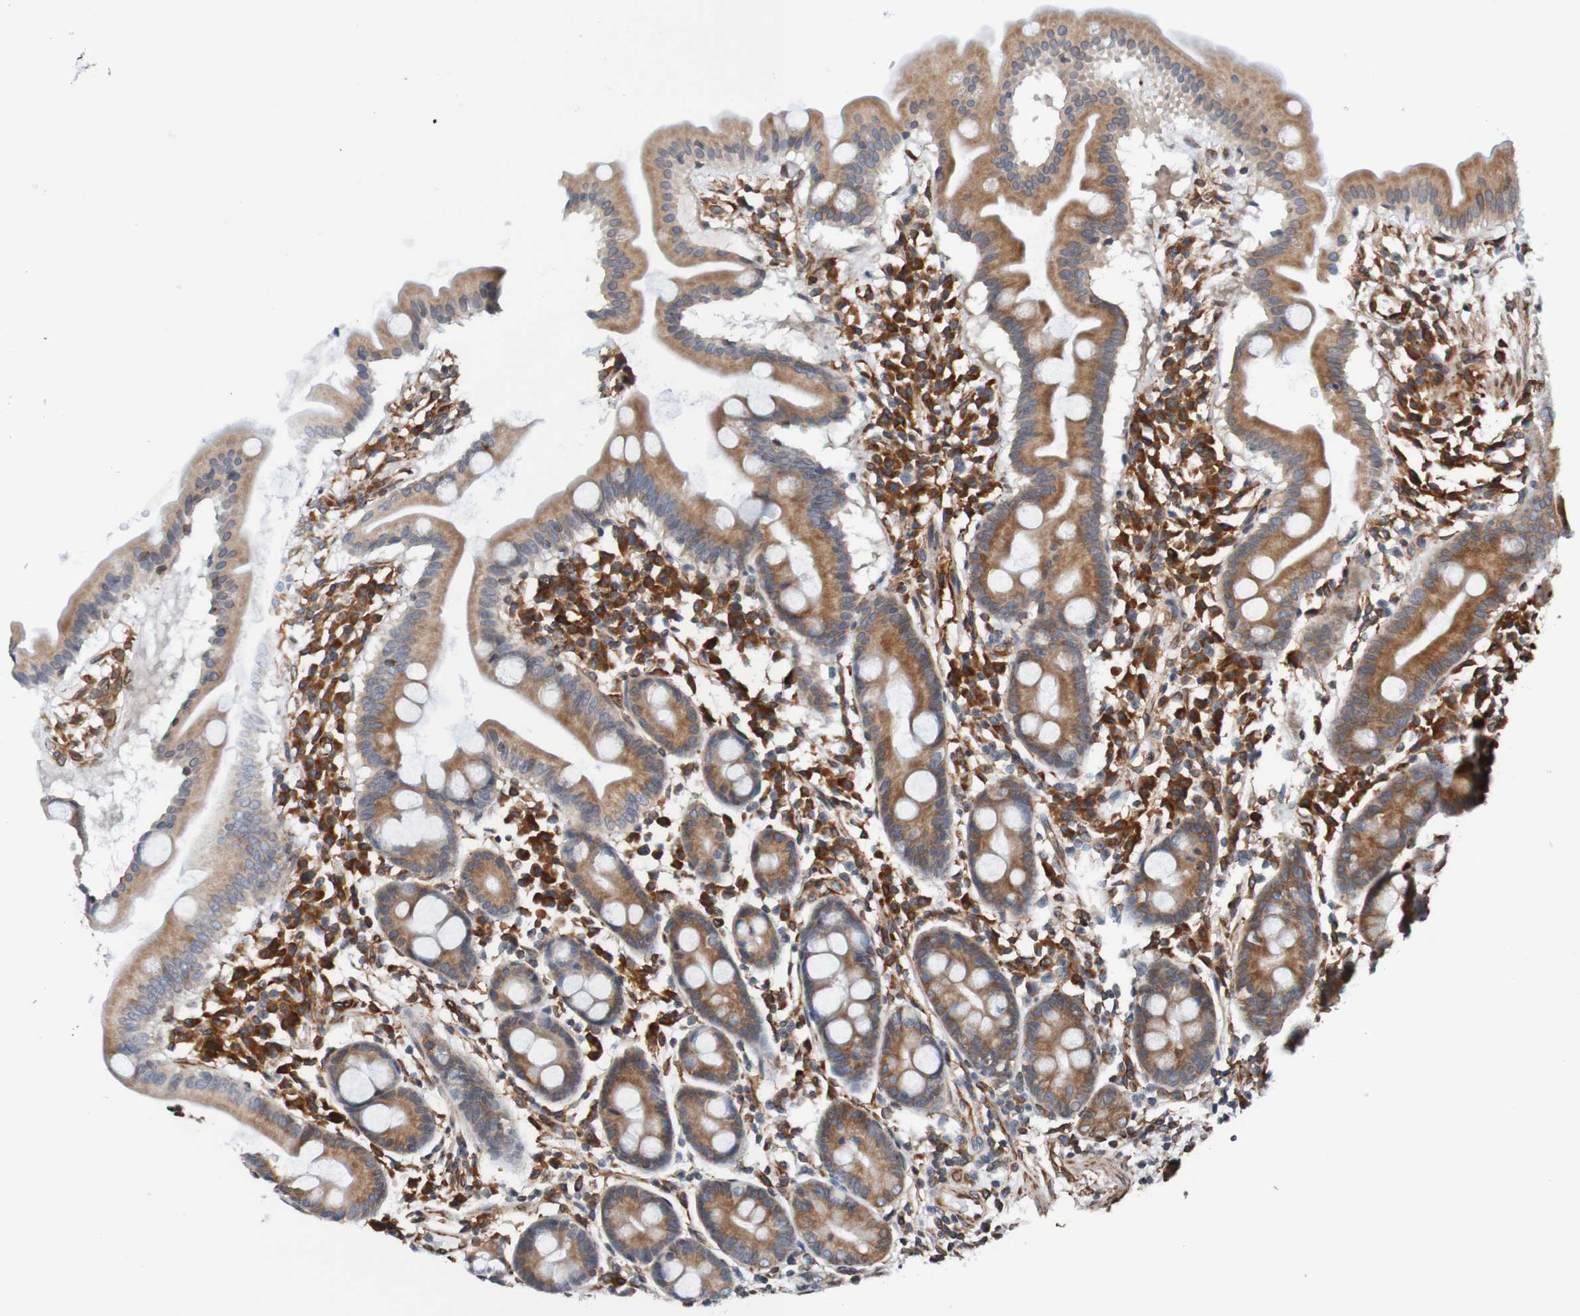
{"staining": {"intensity": "moderate", "quantity": ">75%", "location": "cytoplasmic/membranous"}, "tissue": "duodenum", "cell_type": "Glandular cells", "image_type": "normal", "snomed": [{"axis": "morphology", "description": "Normal tissue, NOS"}, {"axis": "topography", "description": "Duodenum"}], "caption": "Human duodenum stained for a protein (brown) demonstrates moderate cytoplasmic/membranous positive expression in about >75% of glandular cells.", "gene": "TMEM109", "patient": {"sex": "male", "age": 50}}